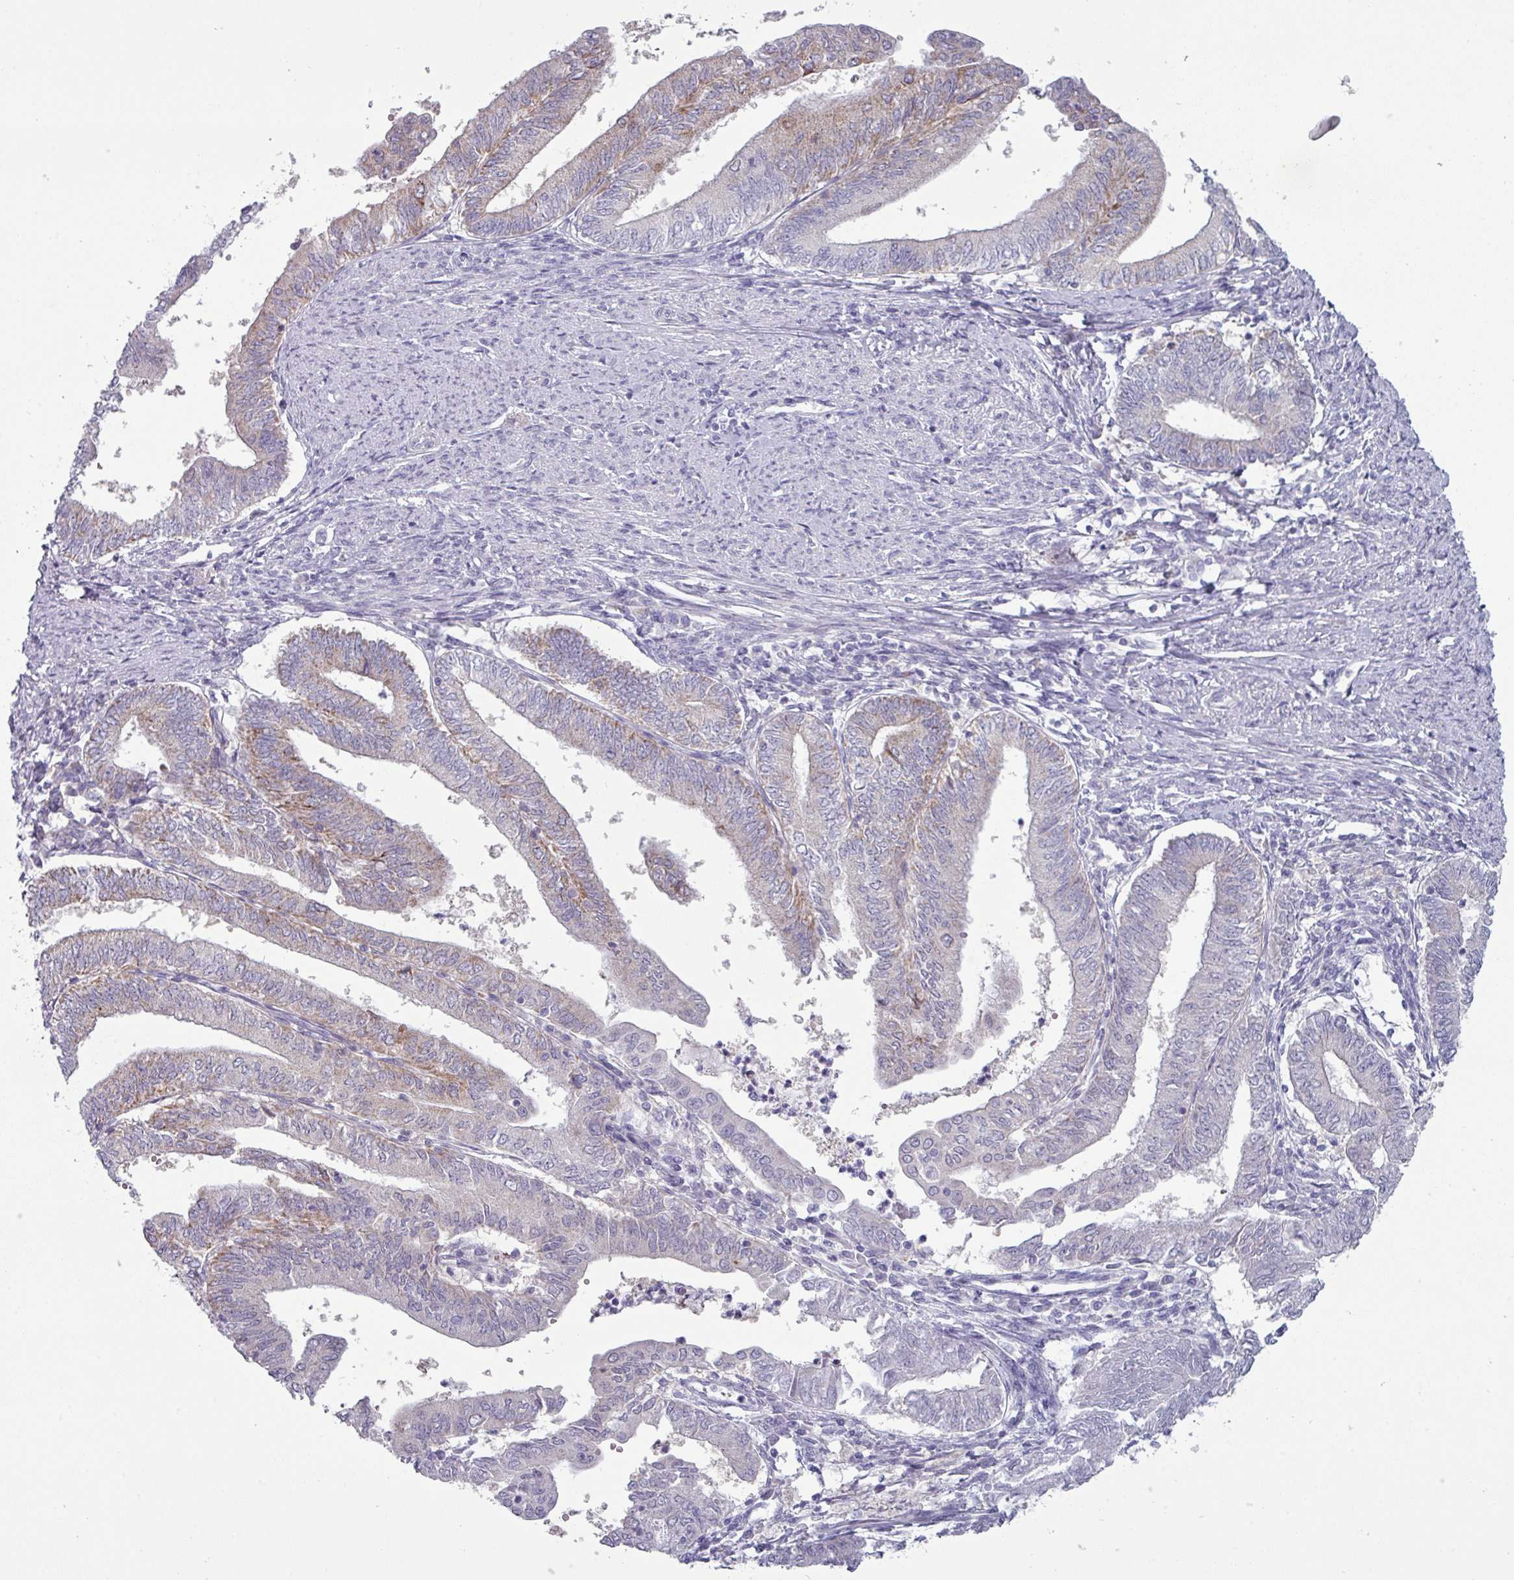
{"staining": {"intensity": "moderate", "quantity": "25%-75%", "location": "cytoplasmic/membranous"}, "tissue": "endometrial cancer", "cell_type": "Tumor cells", "image_type": "cancer", "snomed": [{"axis": "morphology", "description": "Adenocarcinoma, NOS"}, {"axis": "topography", "description": "Endometrium"}], "caption": "A photomicrograph of endometrial cancer (adenocarcinoma) stained for a protein shows moderate cytoplasmic/membranous brown staining in tumor cells.", "gene": "ZNF615", "patient": {"sex": "female", "age": 66}}